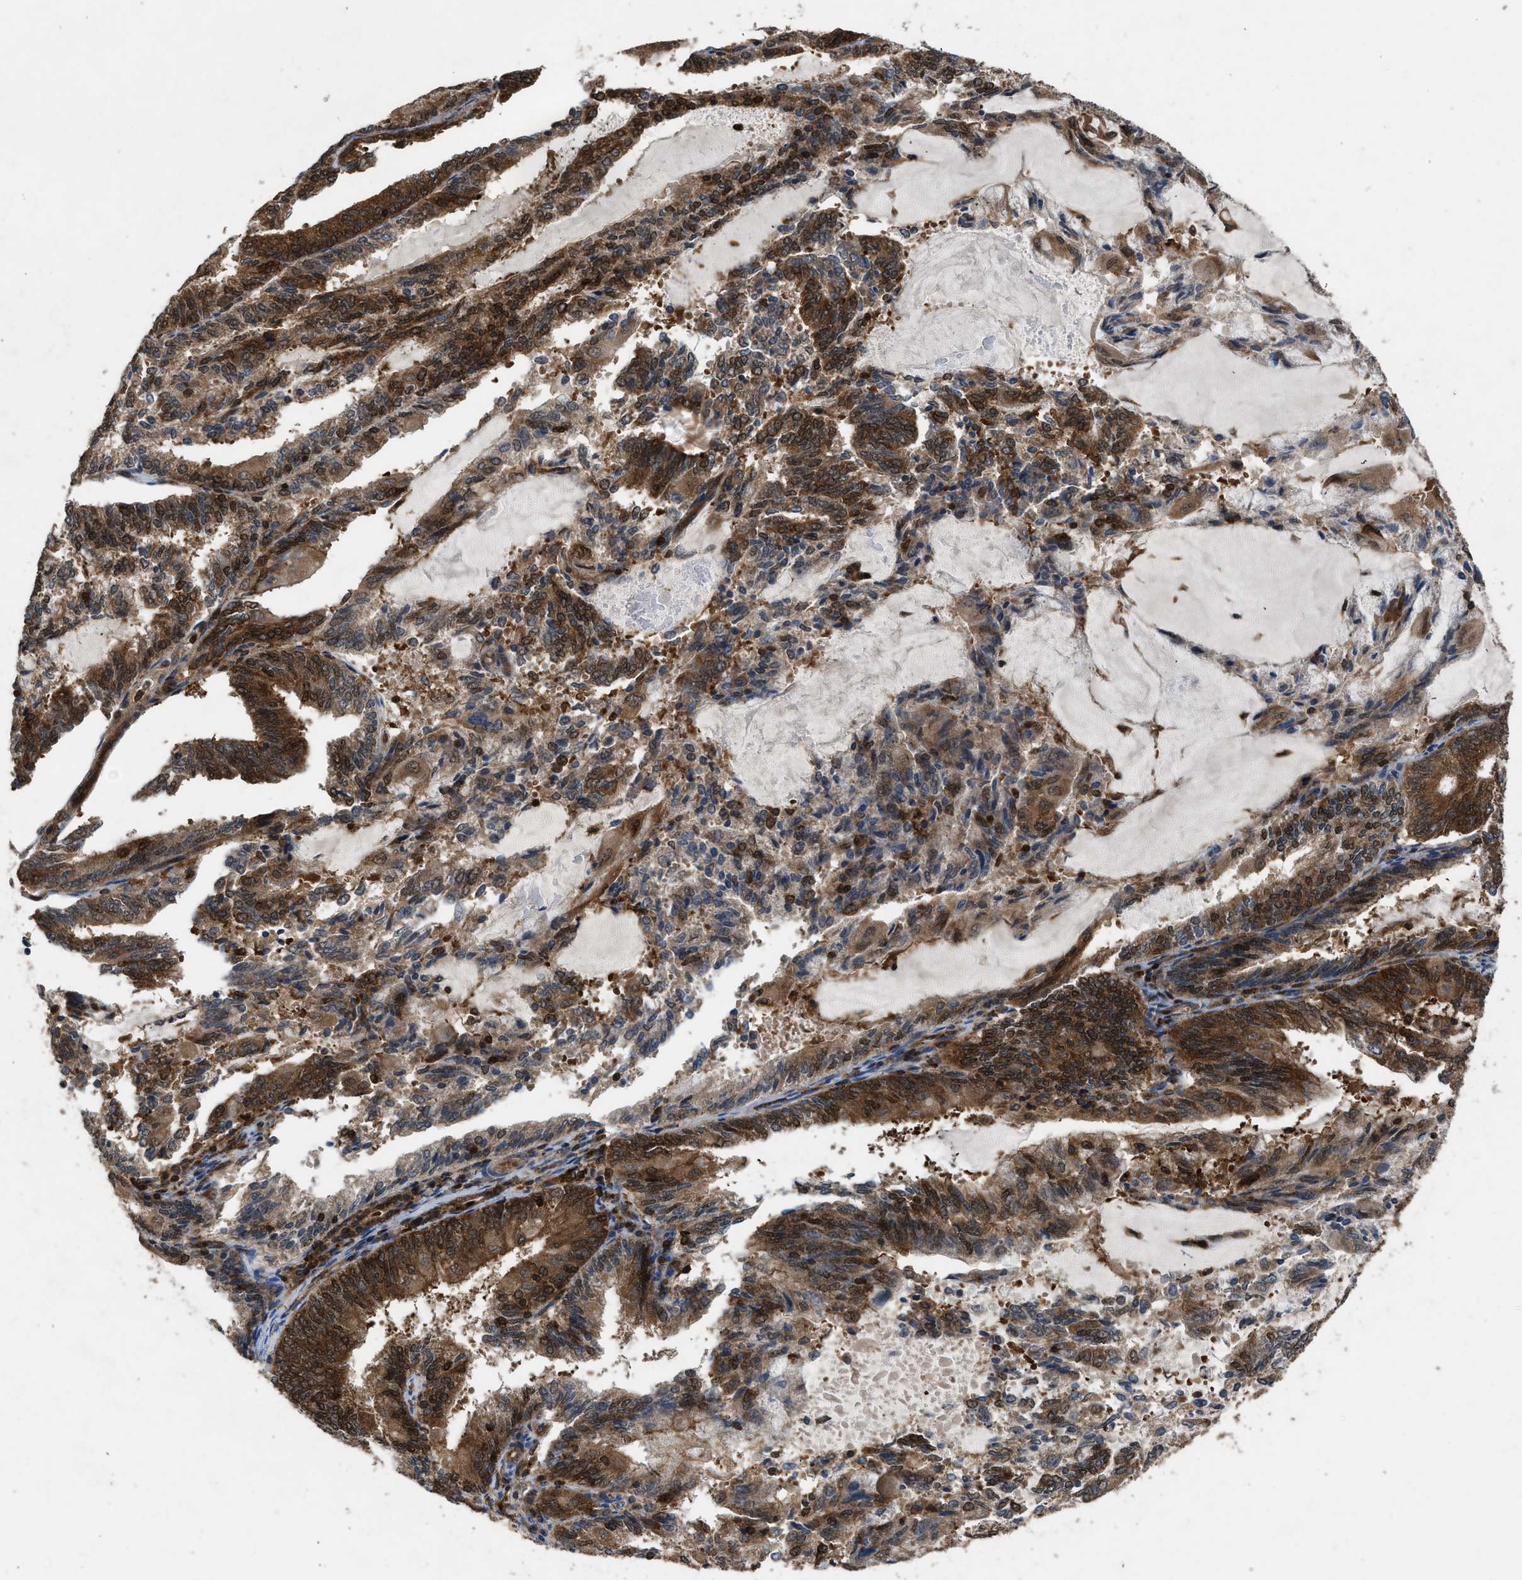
{"staining": {"intensity": "strong", "quantity": "25%-75%", "location": "cytoplasmic/membranous,nuclear"}, "tissue": "endometrial cancer", "cell_type": "Tumor cells", "image_type": "cancer", "snomed": [{"axis": "morphology", "description": "Adenocarcinoma, NOS"}, {"axis": "topography", "description": "Endometrium"}], "caption": "Endometrial cancer (adenocarcinoma) stained with DAB immunohistochemistry (IHC) displays high levels of strong cytoplasmic/membranous and nuclear staining in approximately 25%-75% of tumor cells.", "gene": "OXSR1", "patient": {"sex": "female", "age": 81}}